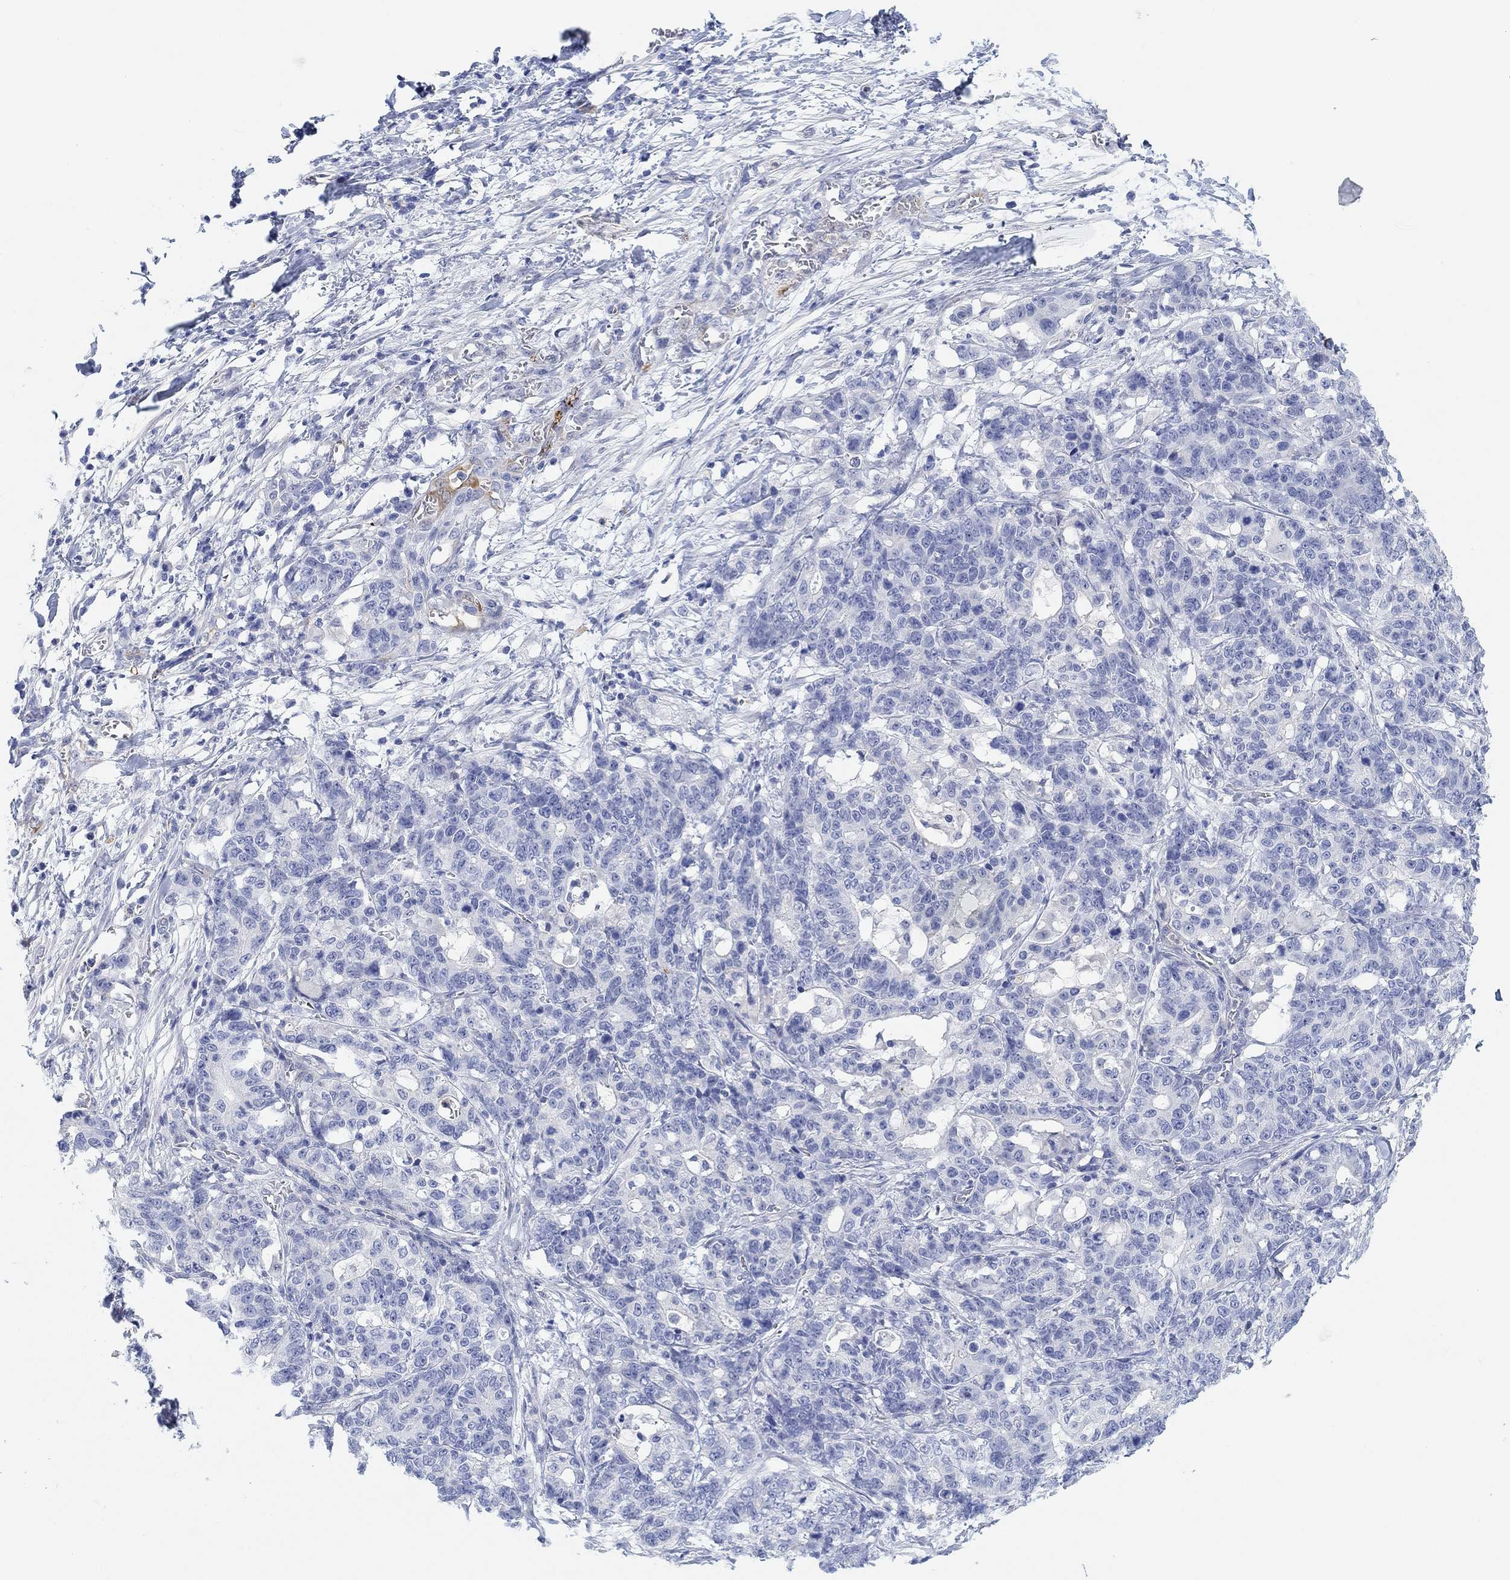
{"staining": {"intensity": "negative", "quantity": "none", "location": "none"}, "tissue": "stomach cancer", "cell_type": "Tumor cells", "image_type": "cancer", "snomed": [{"axis": "morphology", "description": "Normal tissue, NOS"}, {"axis": "morphology", "description": "Adenocarcinoma, NOS"}, {"axis": "topography", "description": "Stomach"}], "caption": "Tumor cells show no significant protein staining in stomach cancer.", "gene": "VAT1L", "patient": {"sex": "female", "age": 64}}